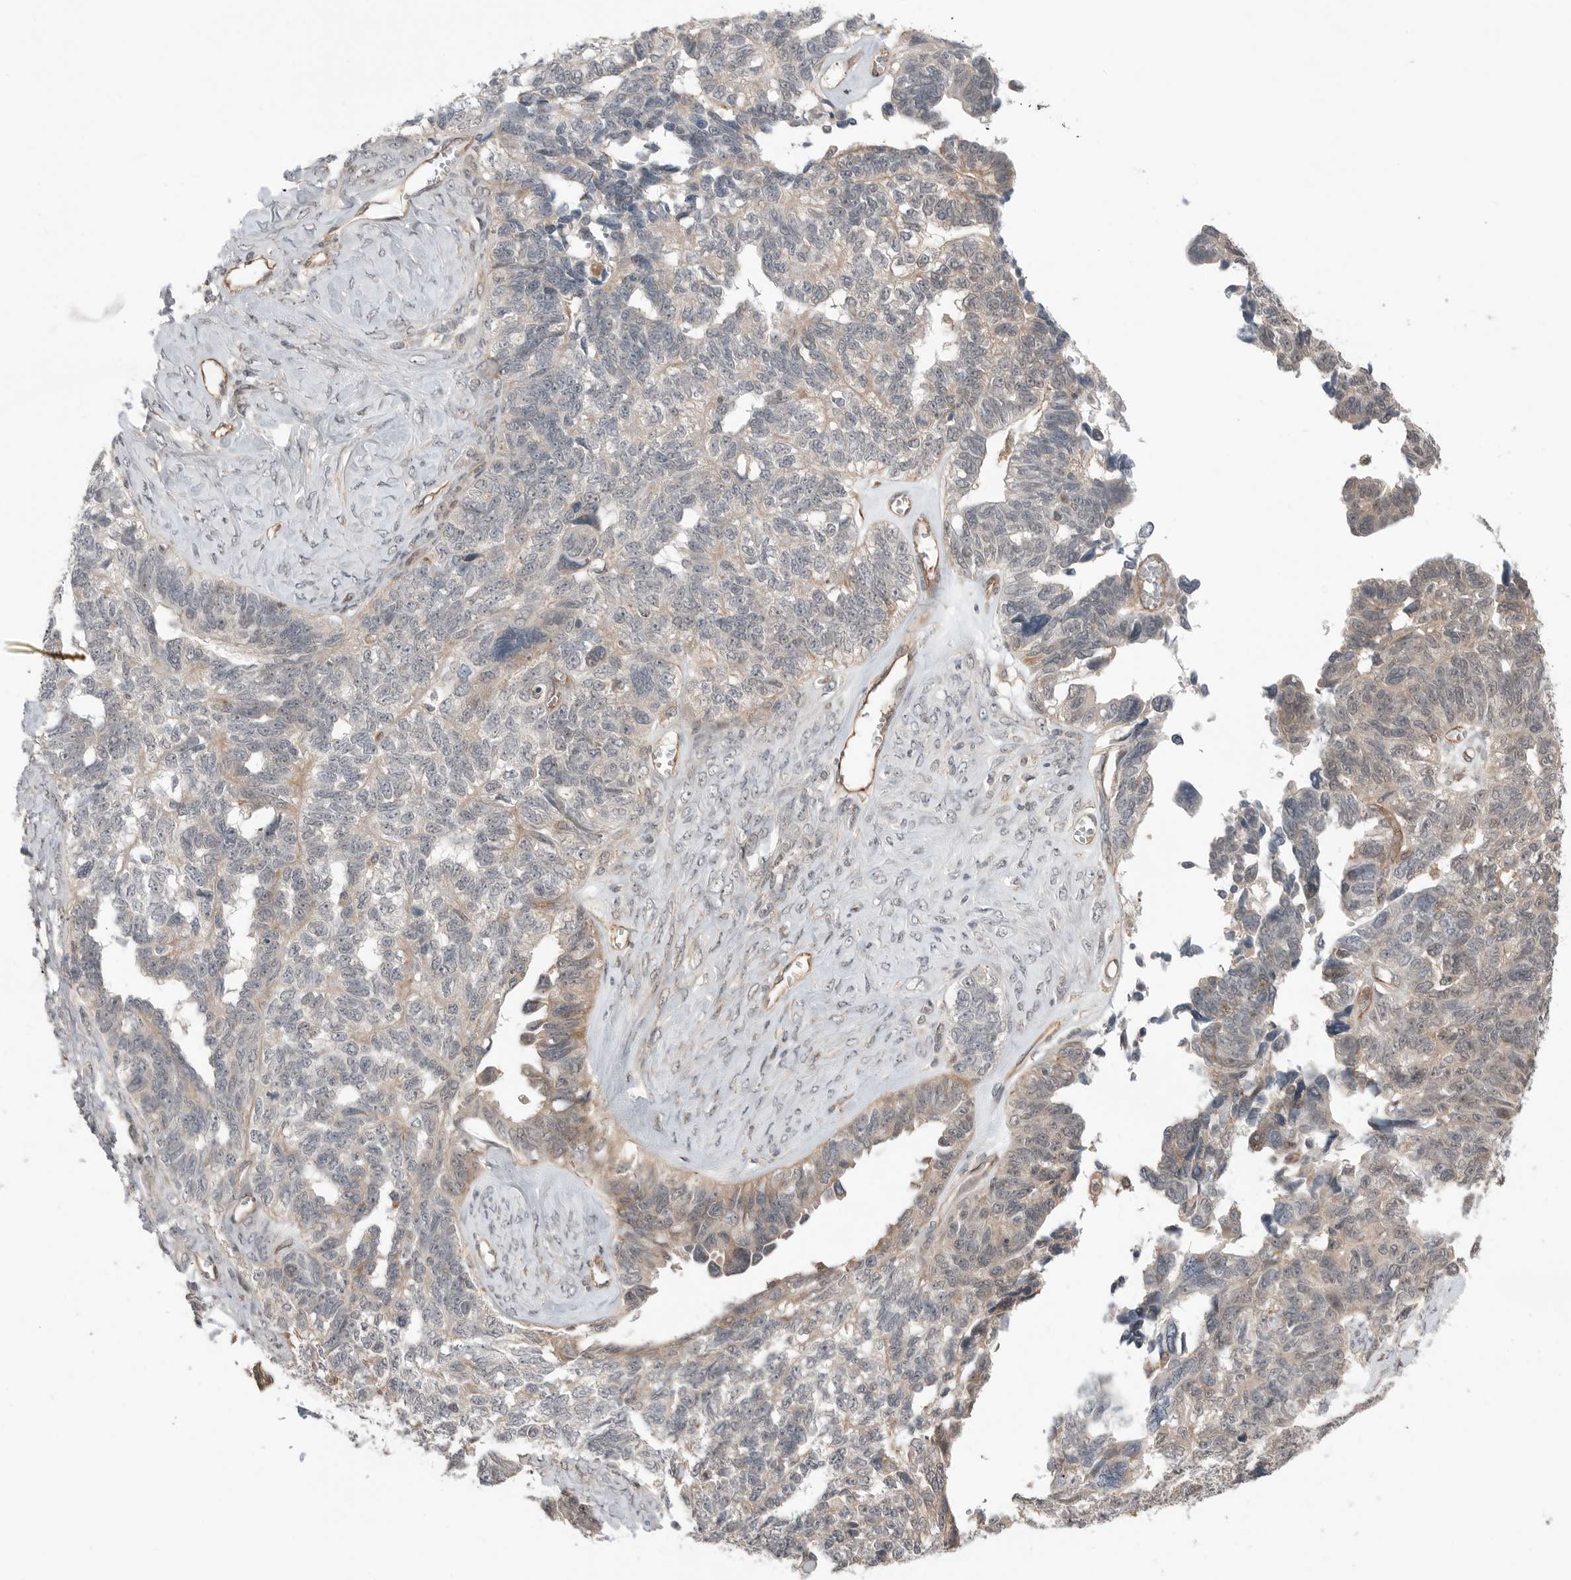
{"staining": {"intensity": "weak", "quantity": "<25%", "location": "cytoplasmic/membranous"}, "tissue": "ovarian cancer", "cell_type": "Tumor cells", "image_type": "cancer", "snomed": [{"axis": "morphology", "description": "Cystadenocarcinoma, serous, NOS"}, {"axis": "topography", "description": "Ovary"}], "caption": "Tumor cells are negative for protein expression in human ovarian cancer (serous cystadenocarcinoma).", "gene": "PEAK1", "patient": {"sex": "female", "age": 79}}